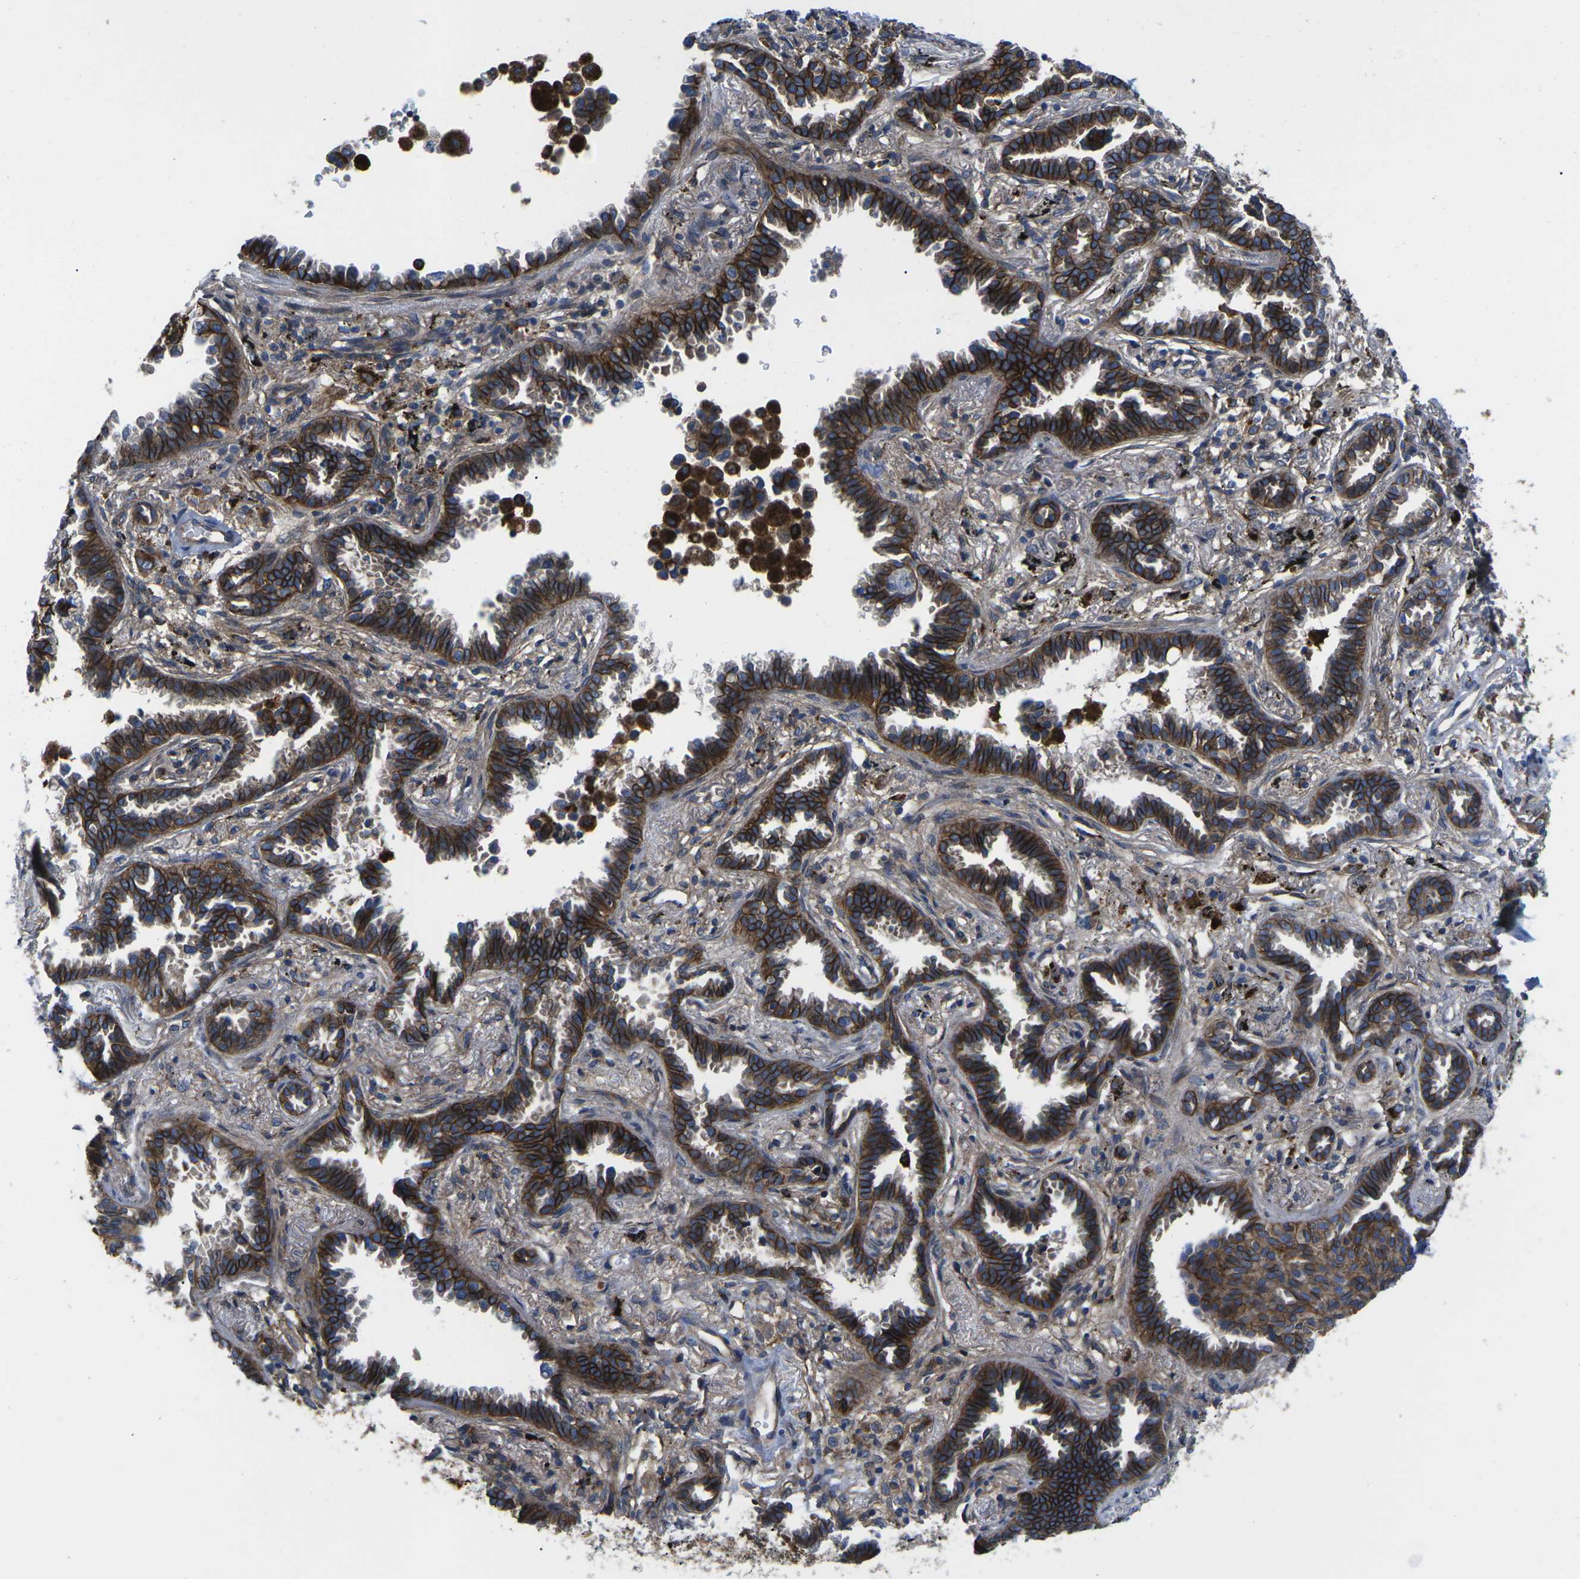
{"staining": {"intensity": "strong", "quantity": ">75%", "location": "cytoplasmic/membranous"}, "tissue": "lung cancer", "cell_type": "Tumor cells", "image_type": "cancer", "snomed": [{"axis": "morphology", "description": "Normal tissue, NOS"}, {"axis": "morphology", "description": "Adenocarcinoma, NOS"}, {"axis": "topography", "description": "Lung"}], "caption": "Adenocarcinoma (lung) stained for a protein exhibits strong cytoplasmic/membranous positivity in tumor cells. (brown staining indicates protein expression, while blue staining denotes nuclei).", "gene": "DLG1", "patient": {"sex": "male", "age": 59}}